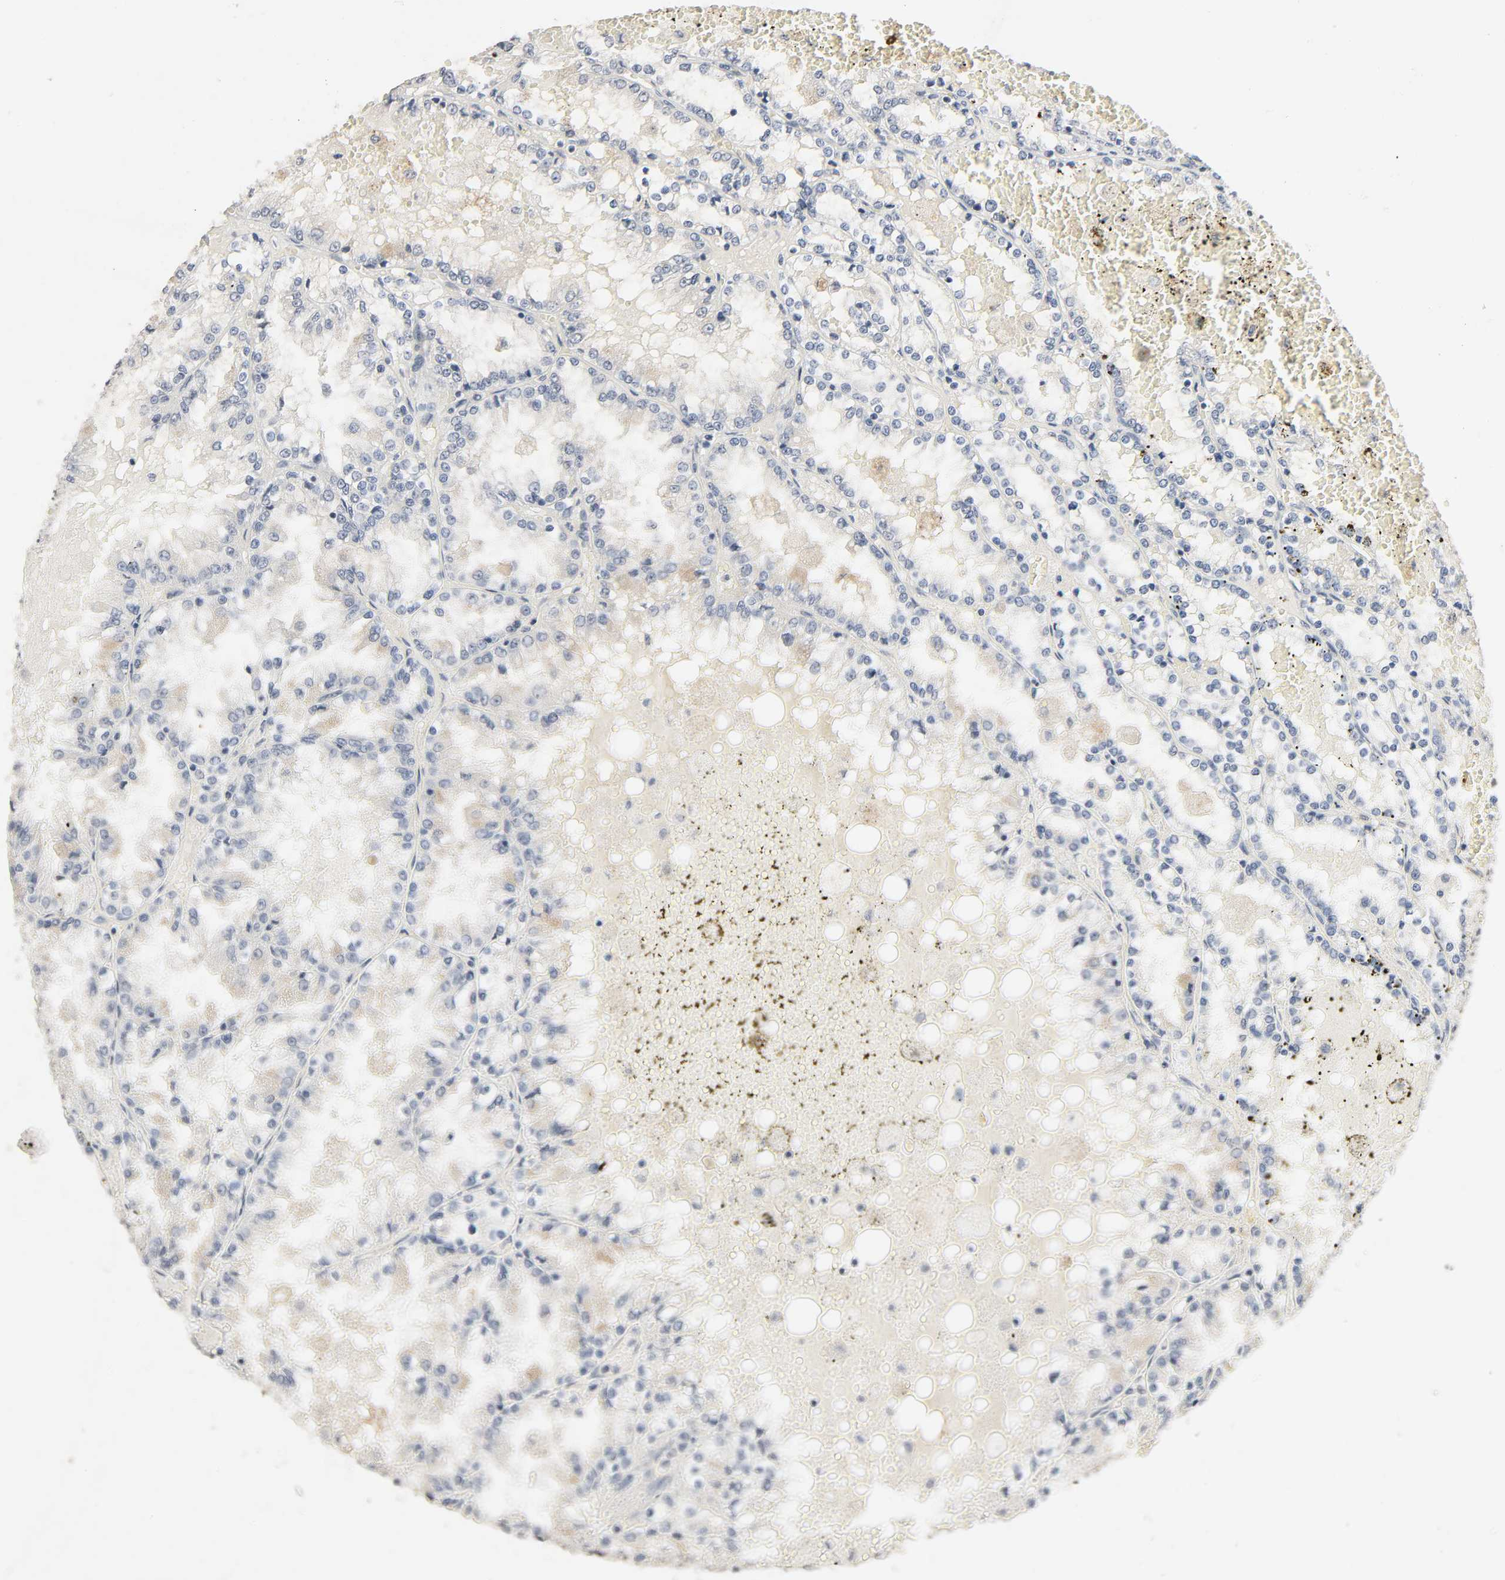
{"staining": {"intensity": "negative", "quantity": "none", "location": "none"}, "tissue": "renal cancer", "cell_type": "Tumor cells", "image_type": "cancer", "snomed": [{"axis": "morphology", "description": "Adenocarcinoma, NOS"}, {"axis": "topography", "description": "Kidney"}], "caption": "This photomicrograph is of renal adenocarcinoma stained with immunohistochemistry to label a protein in brown with the nuclei are counter-stained blue. There is no staining in tumor cells.", "gene": "MAPKAPK5", "patient": {"sex": "female", "age": 56}}